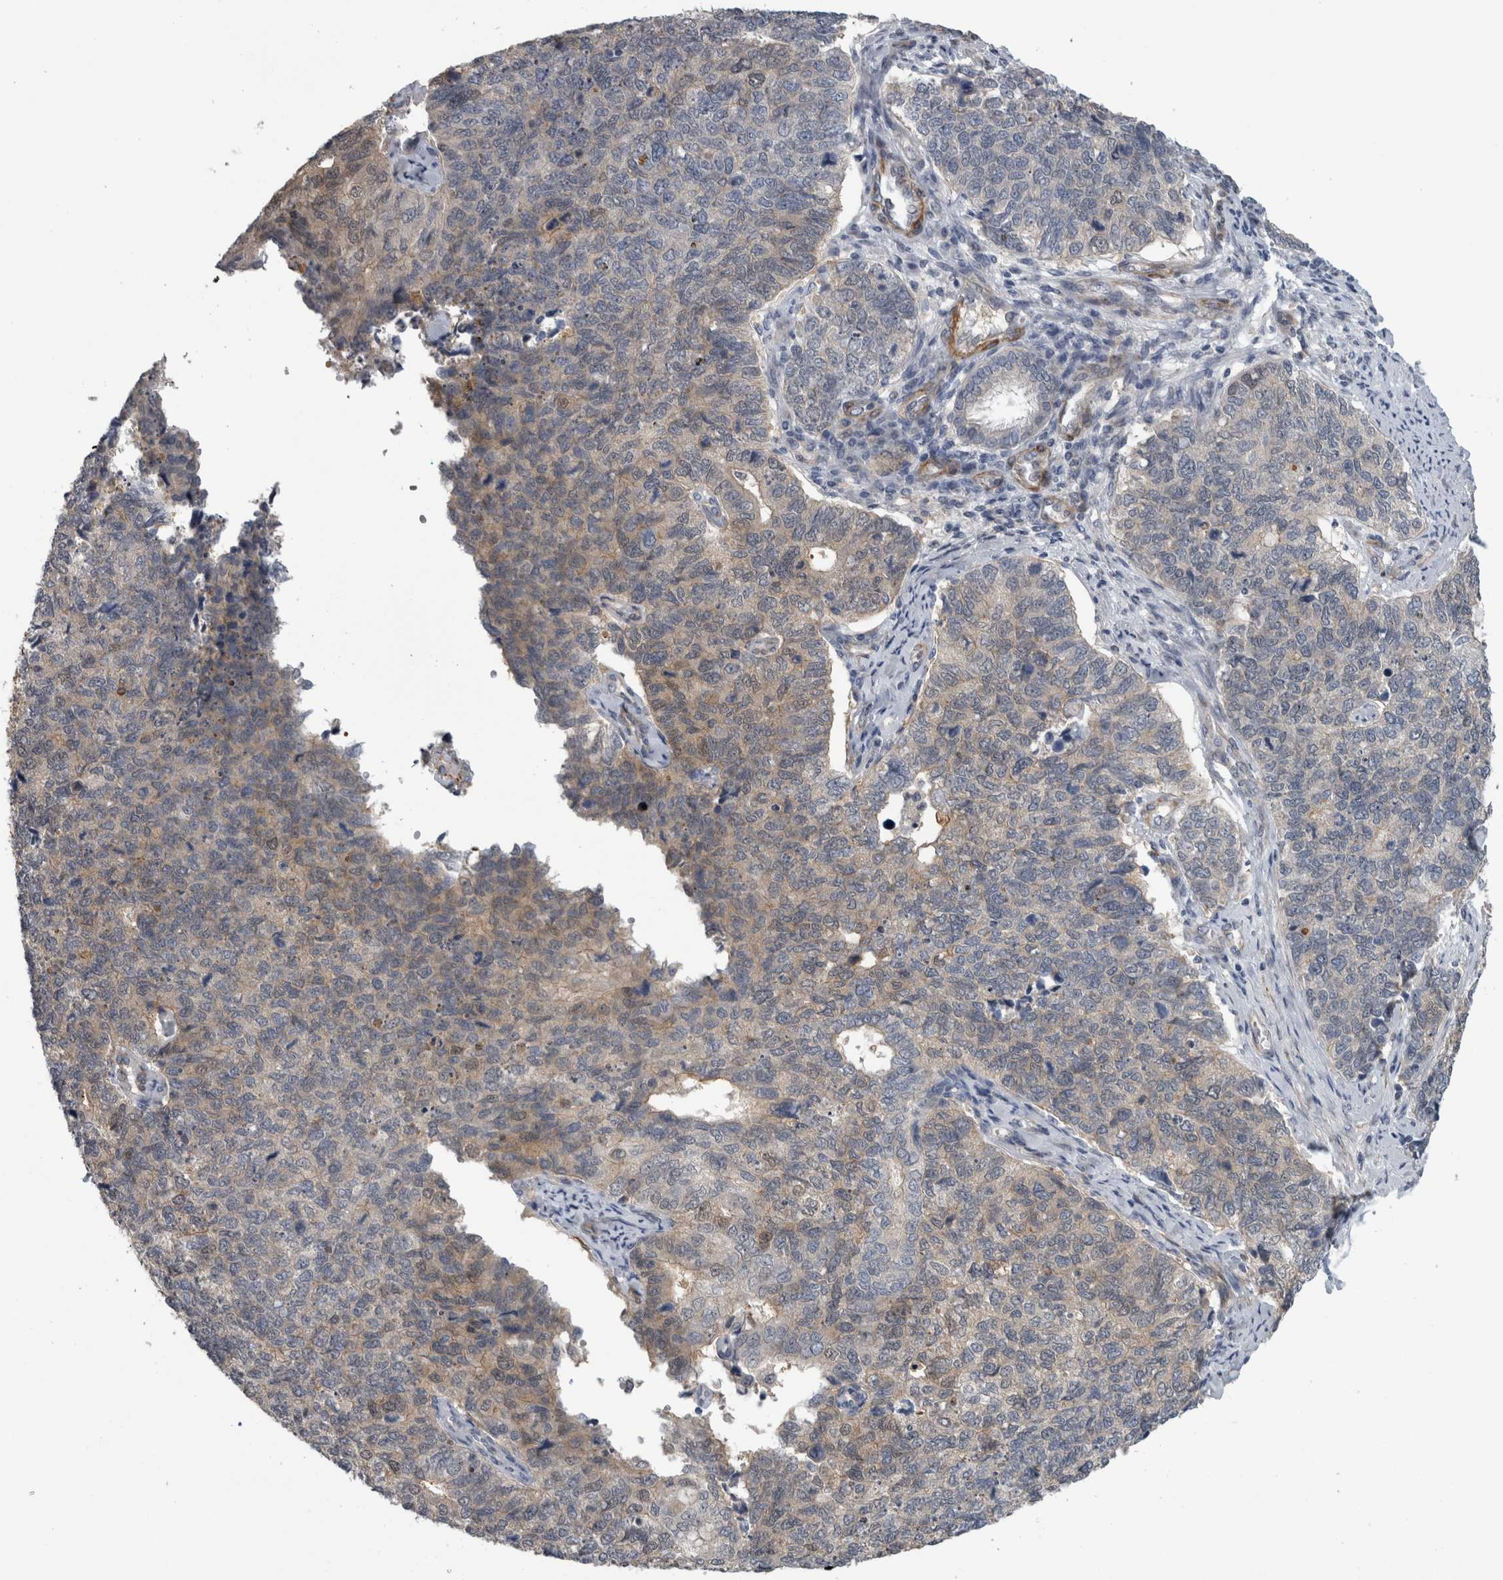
{"staining": {"intensity": "weak", "quantity": "<25%", "location": "cytoplasmic/membranous"}, "tissue": "cervical cancer", "cell_type": "Tumor cells", "image_type": "cancer", "snomed": [{"axis": "morphology", "description": "Squamous cell carcinoma, NOS"}, {"axis": "topography", "description": "Cervix"}], "caption": "Tumor cells are negative for brown protein staining in cervical cancer (squamous cell carcinoma).", "gene": "NAPRT", "patient": {"sex": "female", "age": 63}}